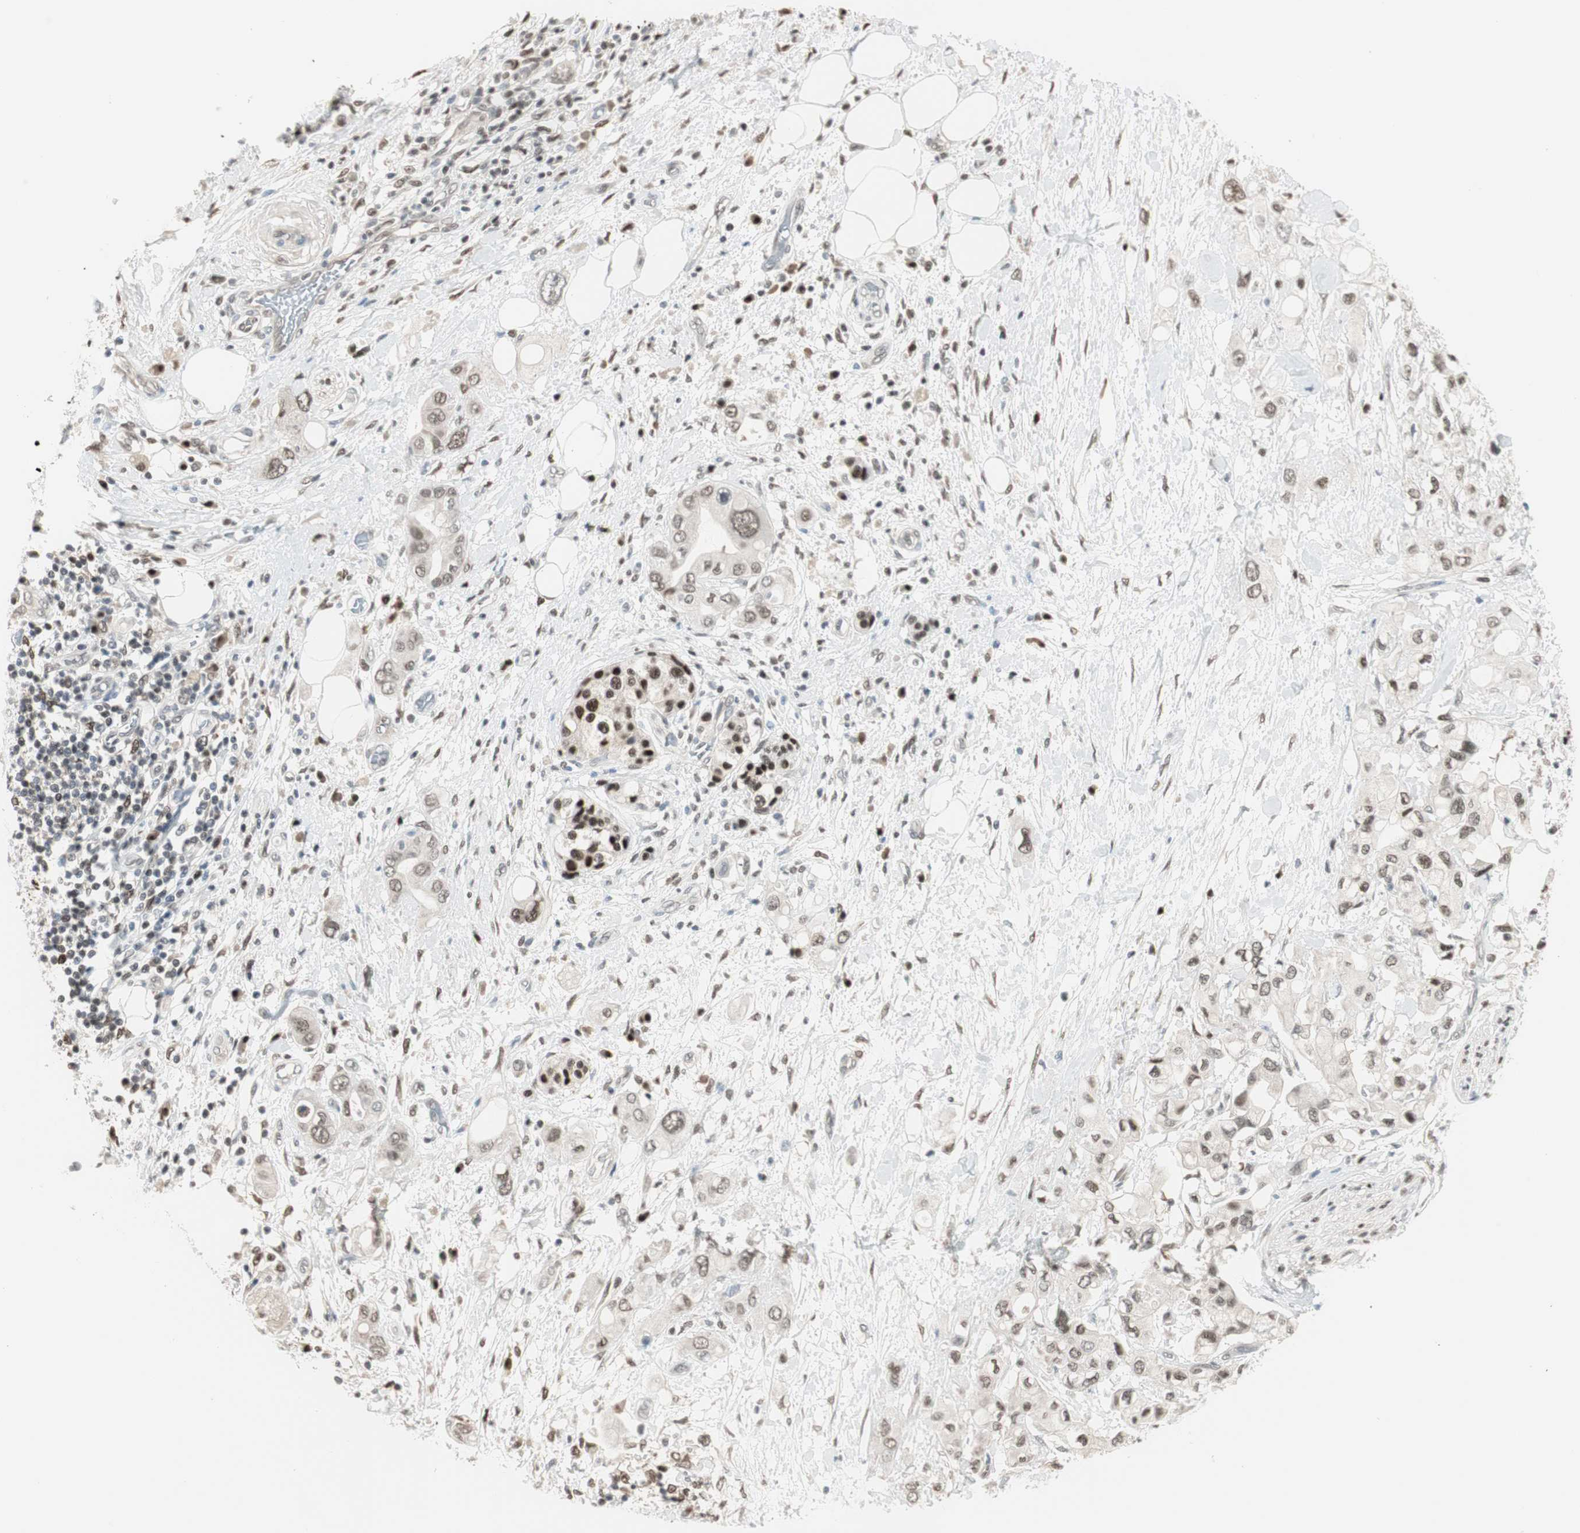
{"staining": {"intensity": "moderate", "quantity": "25%-75%", "location": "nuclear"}, "tissue": "pancreatic cancer", "cell_type": "Tumor cells", "image_type": "cancer", "snomed": [{"axis": "morphology", "description": "Adenocarcinoma, NOS"}, {"axis": "topography", "description": "Pancreas"}], "caption": "Pancreatic cancer (adenocarcinoma) stained for a protein demonstrates moderate nuclear positivity in tumor cells.", "gene": "LONP2", "patient": {"sex": "female", "age": 56}}